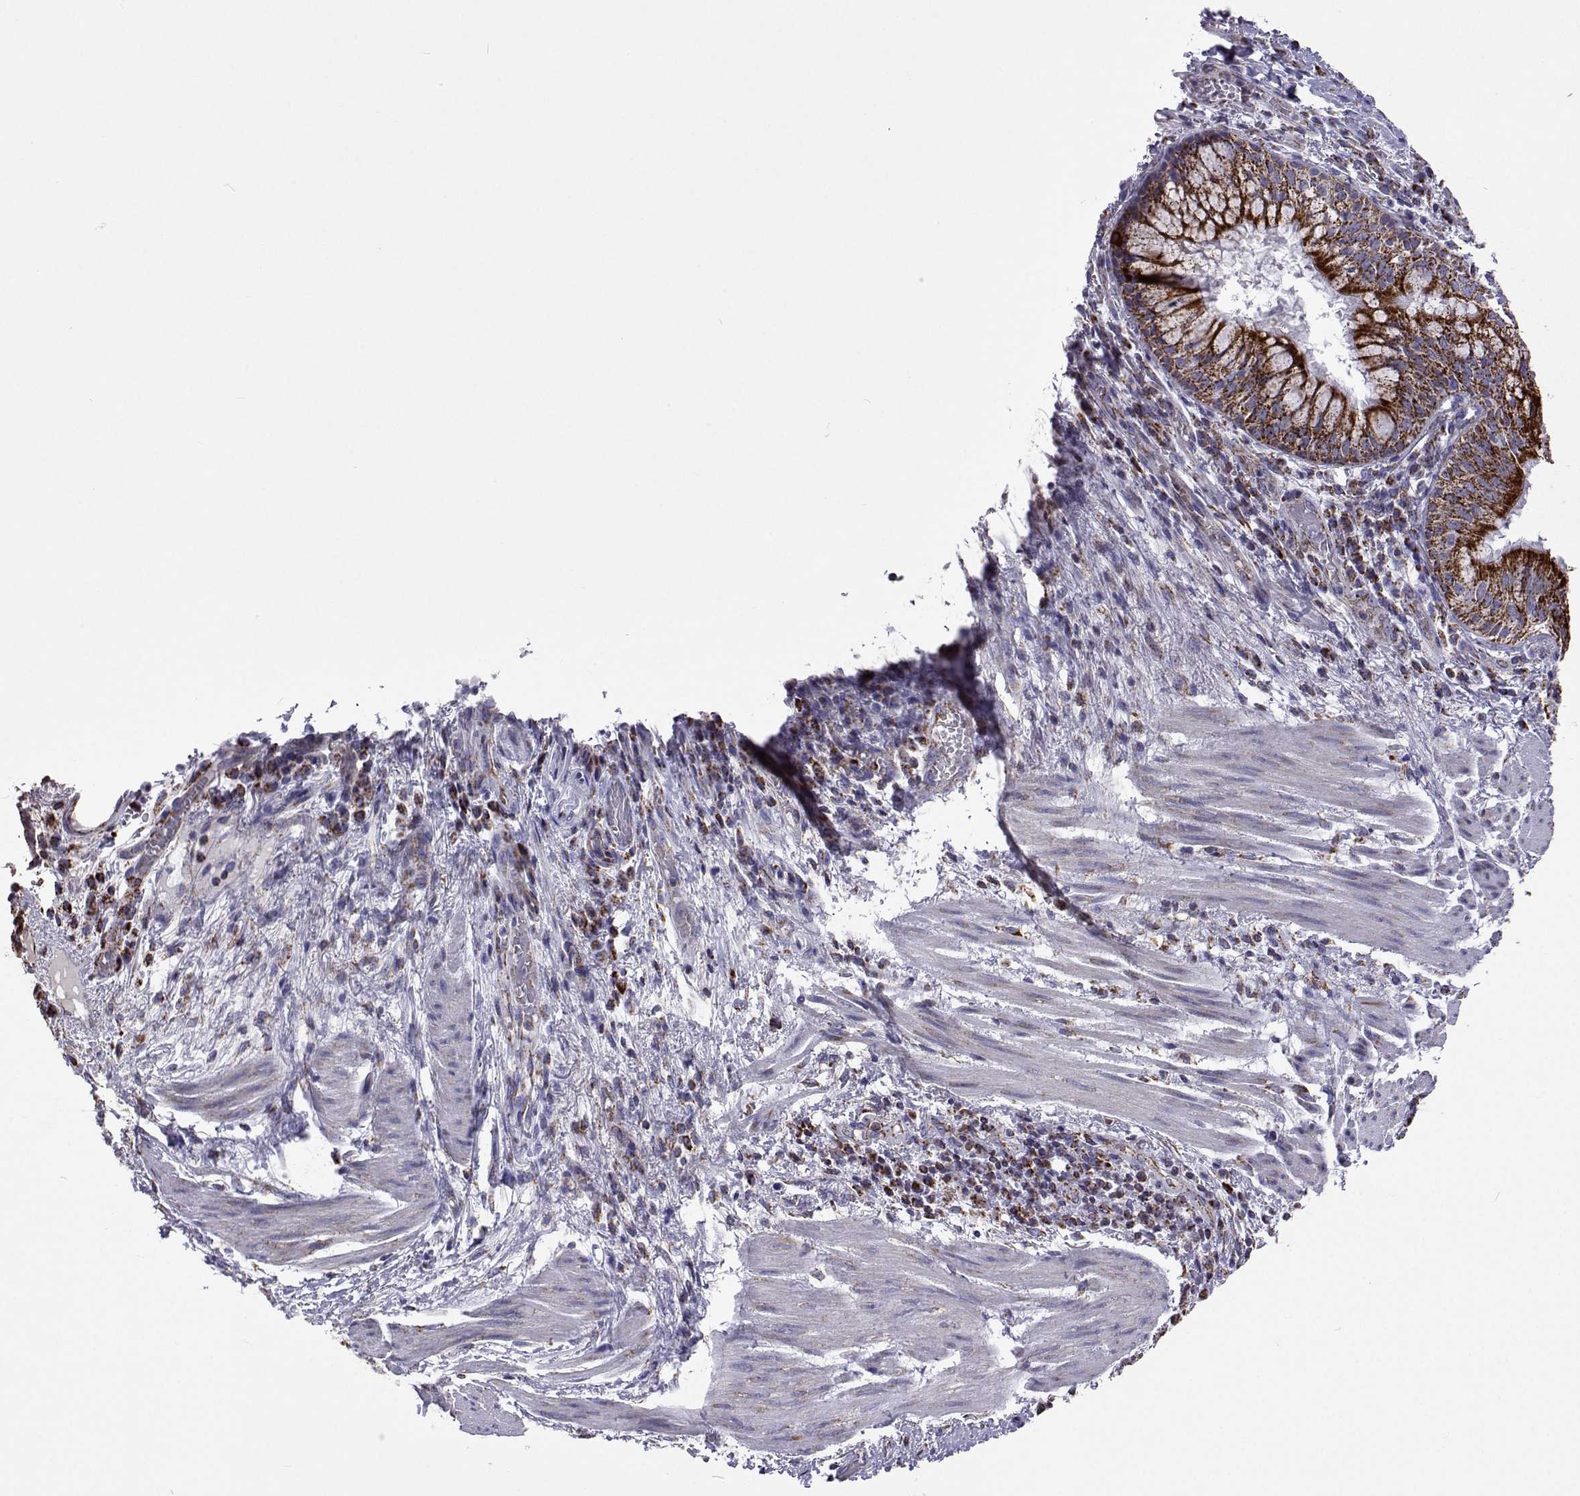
{"staining": {"intensity": "strong", "quantity": ">75%", "location": "cytoplasmic/membranous"}, "tissue": "bronchus", "cell_type": "Respiratory epithelial cells", "image_type": "normal", "snomed": [{"axis": "morphology", "description": "Normal tissue, NOS"}, {"axis": "topography", "description": "Cartilage tissue"}, {"axis": "topography", "description": "Bronchus"}], "caption": "Brown immunohistochemical staining in benign bronchus exhibits strong cytoplasmic/membranous expression in about >75% of respiratory epithelial cells.", "gene": "MCCC2", "patient": {"sex": "male", "age": 56}}